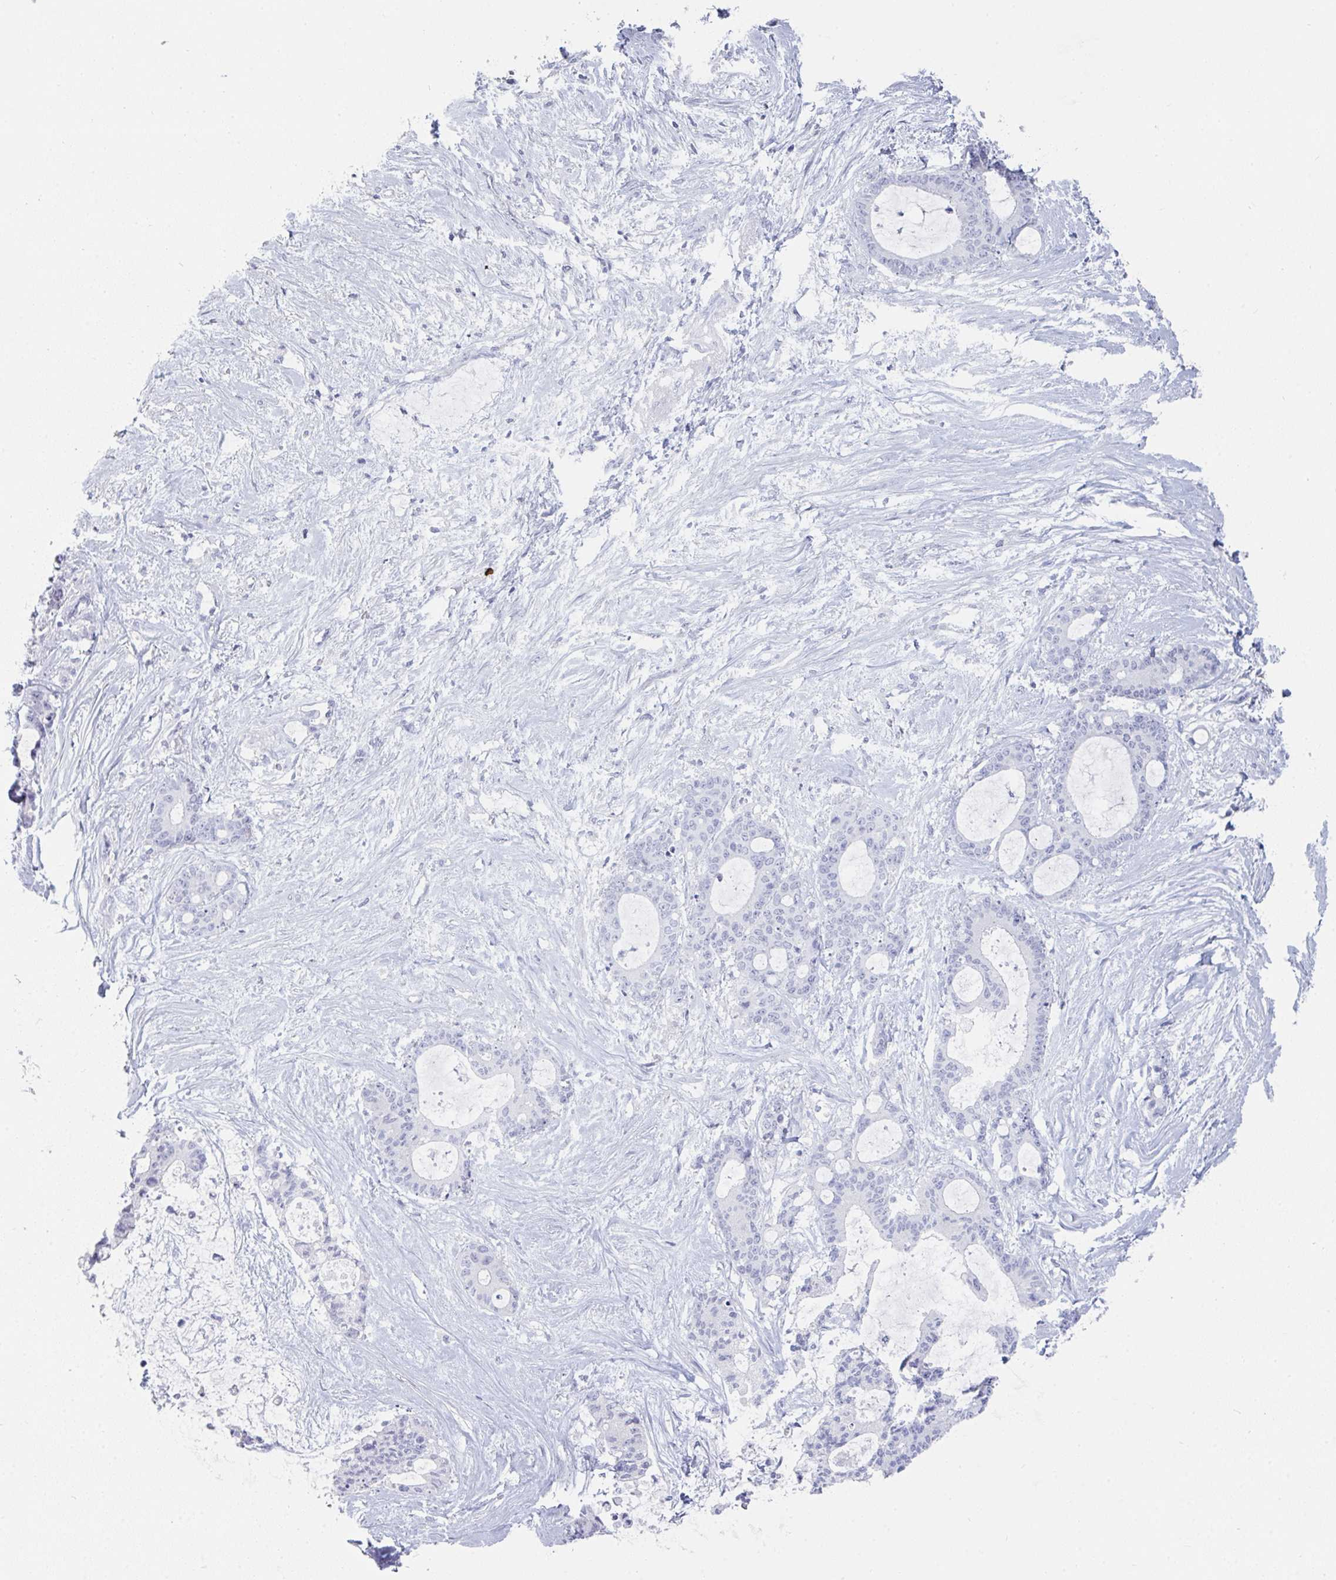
{"staining": {"intensity": "negative", "quantity": "none", "location": "none"}, "tissue": "liver cancer", "cell_type": "Tumor cells", "image_type": "cancer", "snomed": [{"axis": "morphology", "description": "Normal tissue, NOS"}, {"axis": "morphology", "description": "Cholangiocarcinoma"}, {"axis": "topography", "description": "Liver"}, {"axis": "topography", "description": "Peripheral nerve tissue"}], "caption": "This histopathology image is of liver cholangiocarcinoma stained with immunohistochemistry to label a protein in brown with the nuclei are counter-stained blue. There is no staining in tumor cells.", "gene": "RUBCN", "patient": {"sex": "female", "age": 73}}